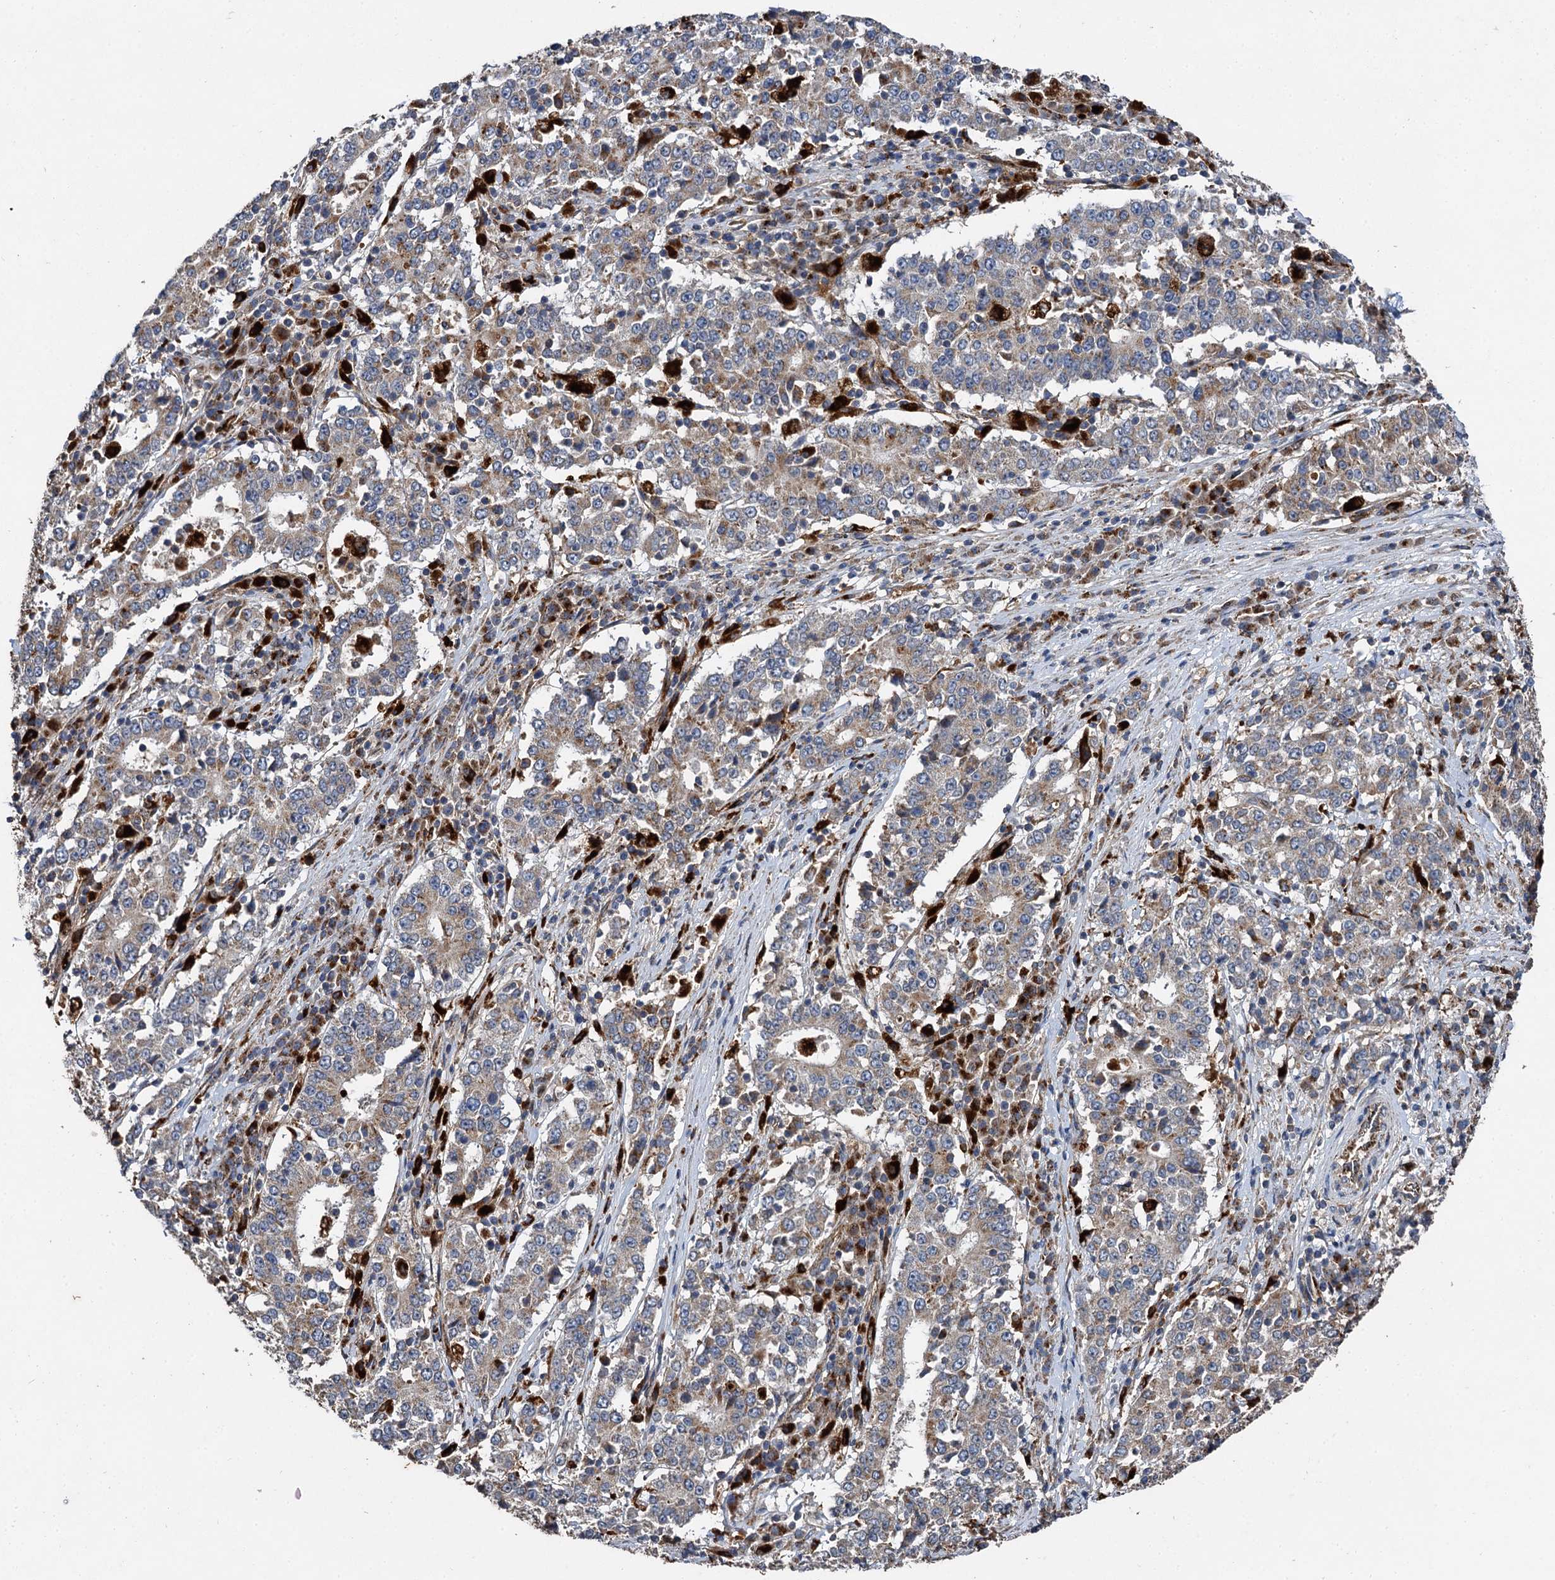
{"staining": {"intensity": "moderate", "quantity": "<25%", "location": "cytoplasmic/membranous"}, "tissue": "stomach cancer", "cell_type": "Tumor cells", "image_type": "cancer", "snomed": [{"axis": "morphology", "description": "Adenocarcinoma, NOS"}, {"axis": "topography", "description": "Stomach"}], "caption": "Tumor cells demonstrate low levels of moderate cytoplasmic/membranous positivity in about <25% of cells in stomach adenocarcinoma.", "gene": "GBA1", "patient": {"sex": "male", "age": 59}}